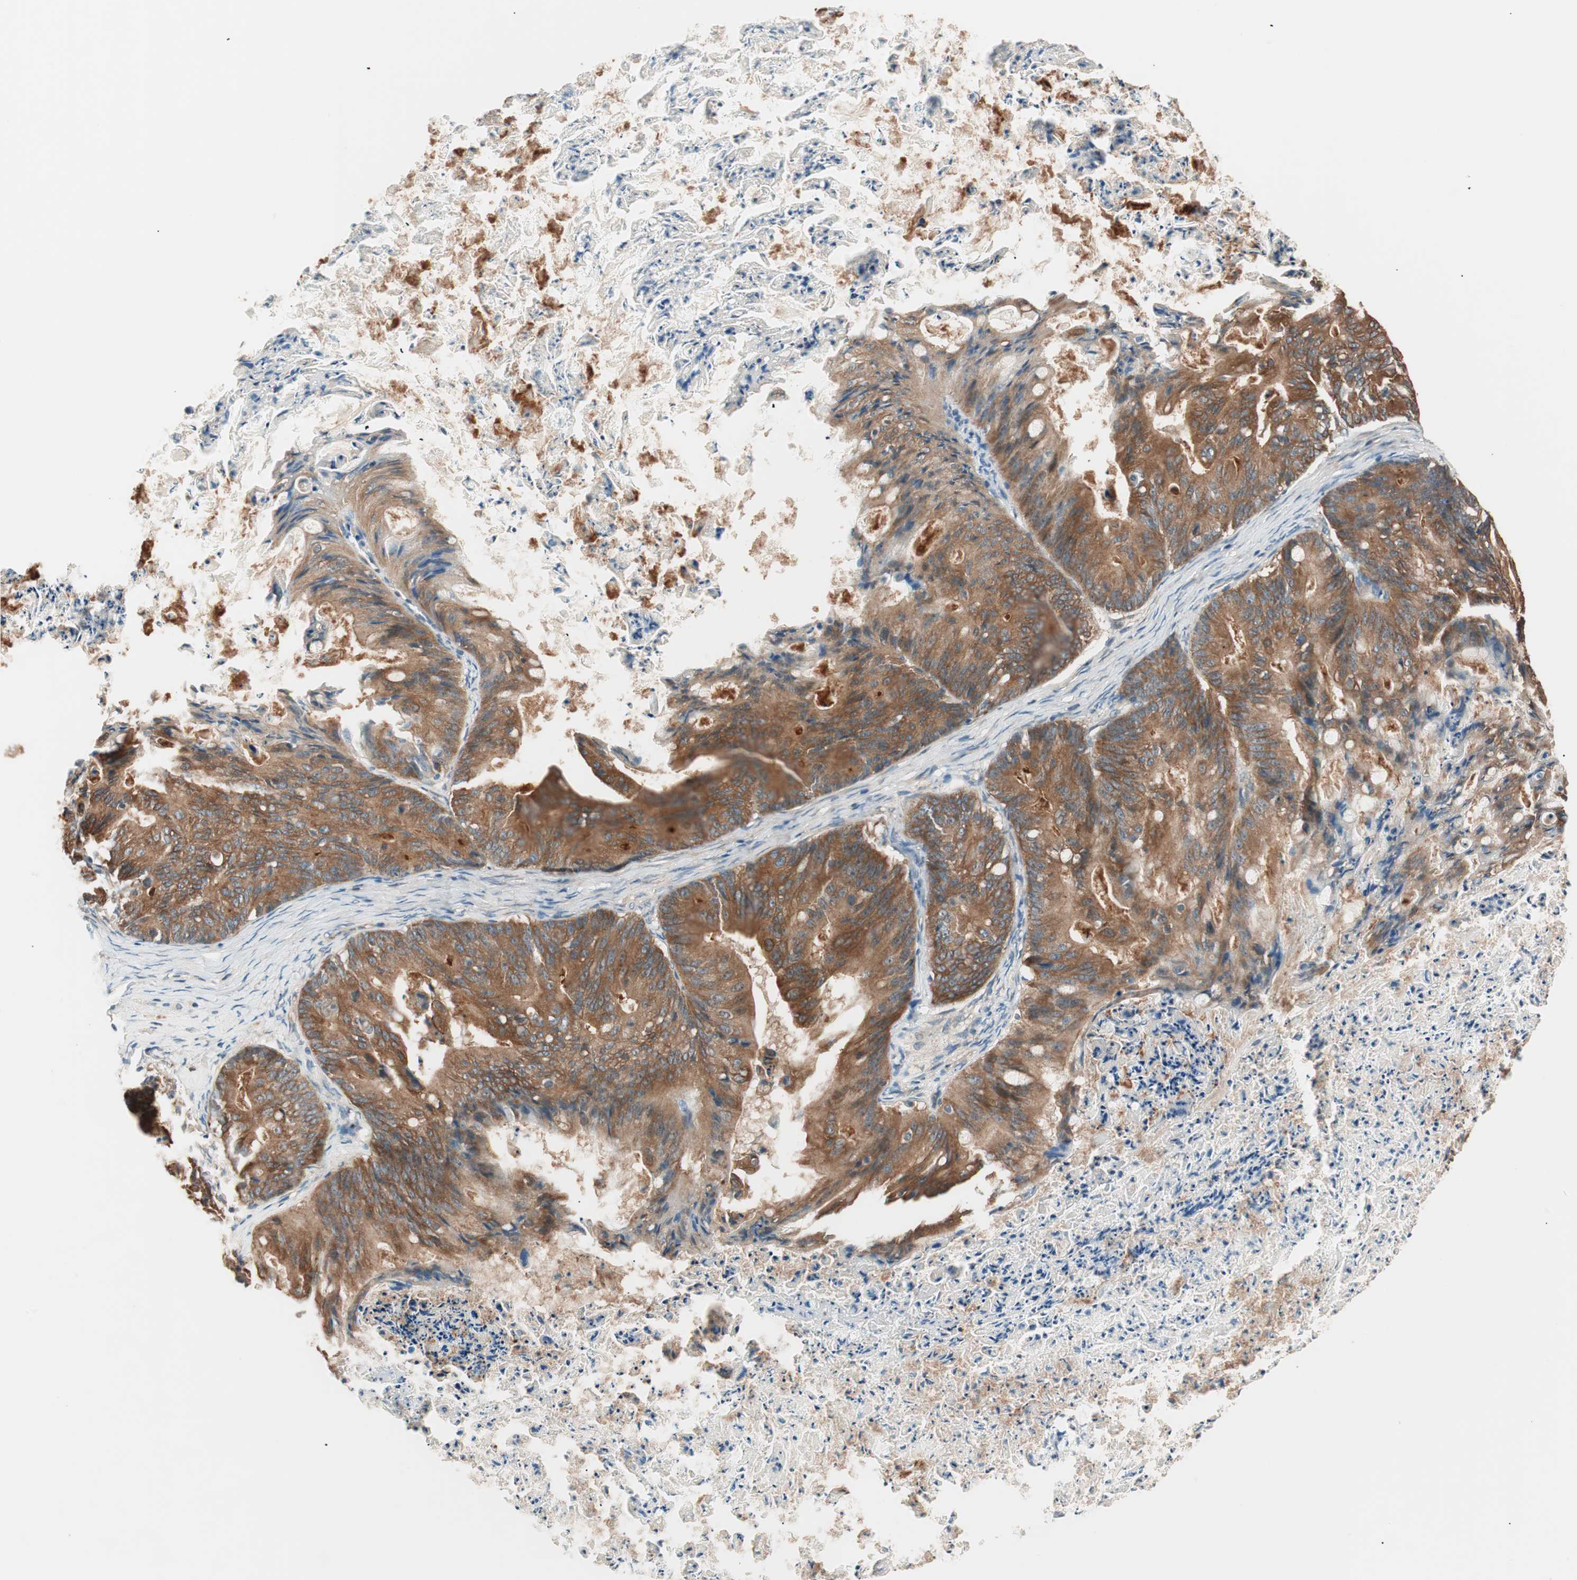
{"staining": {"intensity": "strong", "quantity": ">75%", "location": "cytoplasmic/membranous"}, "tissue": "ovarian cancer", "cell_type": "Tumor cells", "image_type": "cancer", "snomed": [{"axis": "morphology", "description": "Cystadenocarcinoma, mucinous, NOS"}, {"axis": "topography", "description": "Ovary"}], "caption": "High-magnification brightfield microscopy of ovarian cancer stained with DAB (brown) and counterstained with hematoxylin (blue). tumor cells exhibit strong cytoplasmic/membranous staining is identified in about>75% of cells.", "gene": "TSG101", "patient": {"sex": "female", "age": 36}}